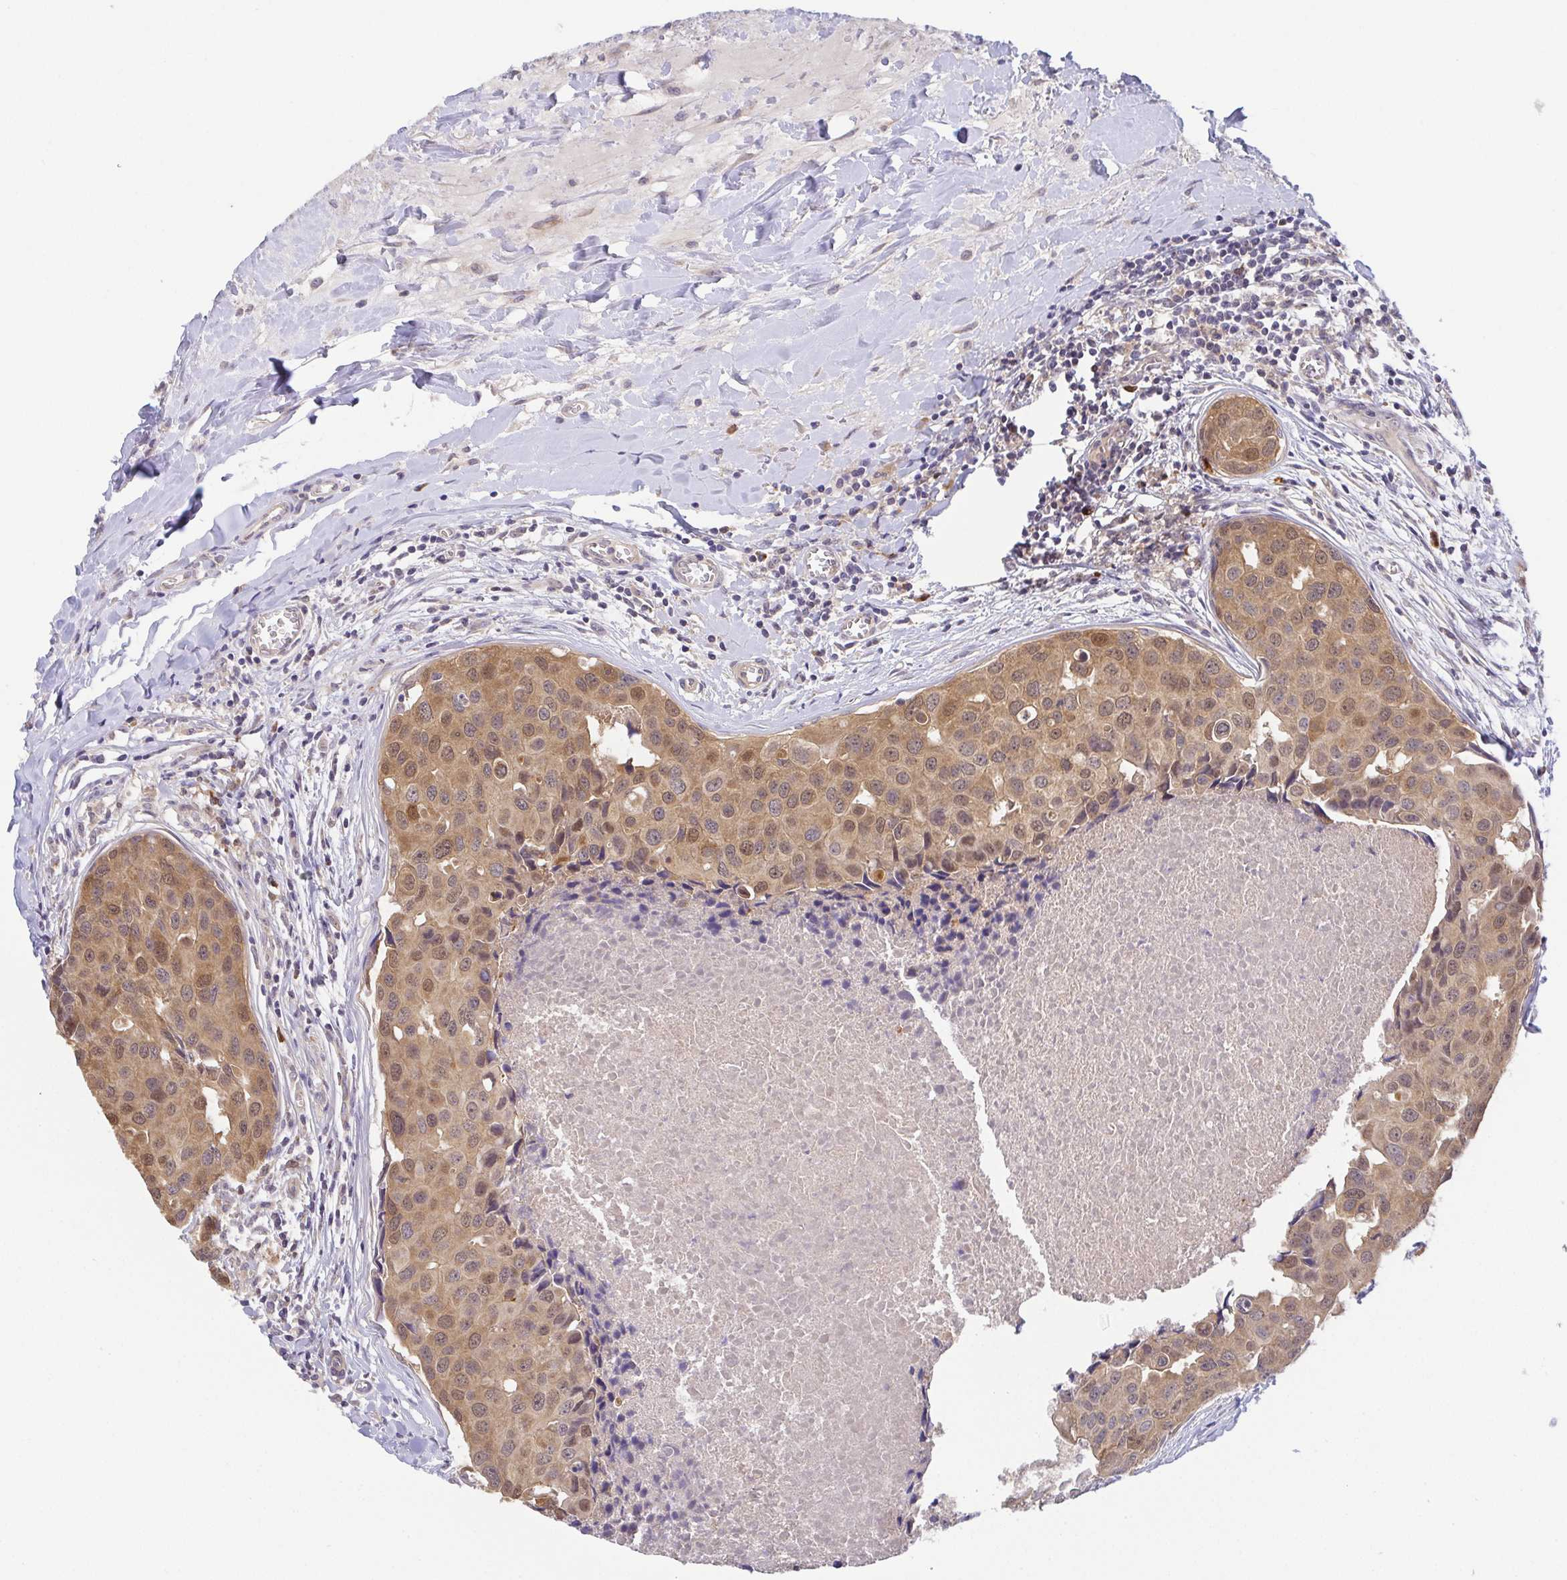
{"staining": {"intensity": "moderate", "quantity": ">75%", "location": "cytoplasmic/membranous,nuclear"}, "tissue": "breast cancer", "cell_type": "Tumor cells", "image_type": "cancer", "snomed": [{"axis": "morphology", "description": "Duct carcinoma"}, {"axis": "topography", "description": "Breast"}], "caption": "The histopathology image exhibits staining of breast cancer, revealing moderate cytoplasmic/membranous and nuclear protein expression (brown color) within tumor cells.", "gene": "BCL2L1", "patient": {"sex": "female", "age": 24}}